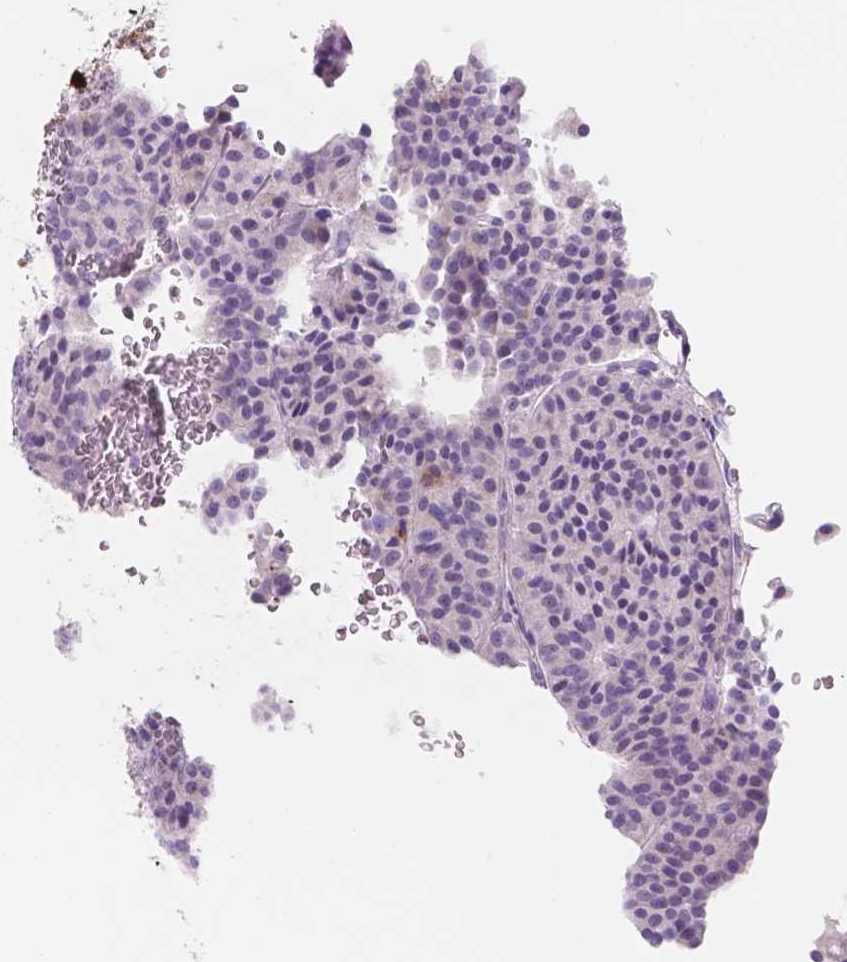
{"staining": {"intensity": "weak", "quantity": "<25%", "location": "cytoplasmic/membranous"}, "tissue": "carcinoid", "cell_type": "Tumor cells", "image_type": "cancer", "snomed": [{"axis": "morphology", "description": "Carcinoid, malignant, NOS"}, {"axis": "topography", "description": "Lung"}], "caption": "This photomicrograph is of carcinoid stained with immunohistochemistry to label a protein in brown with the nuclei are counter-stained blue. There is no positivity in tumor cells. The staining is performed using DAB brown chromogen with nuclei counter-stained in using hematoxylin.", "gene": "EBLN2", "patient": {"sex": "male", "age": 70}}